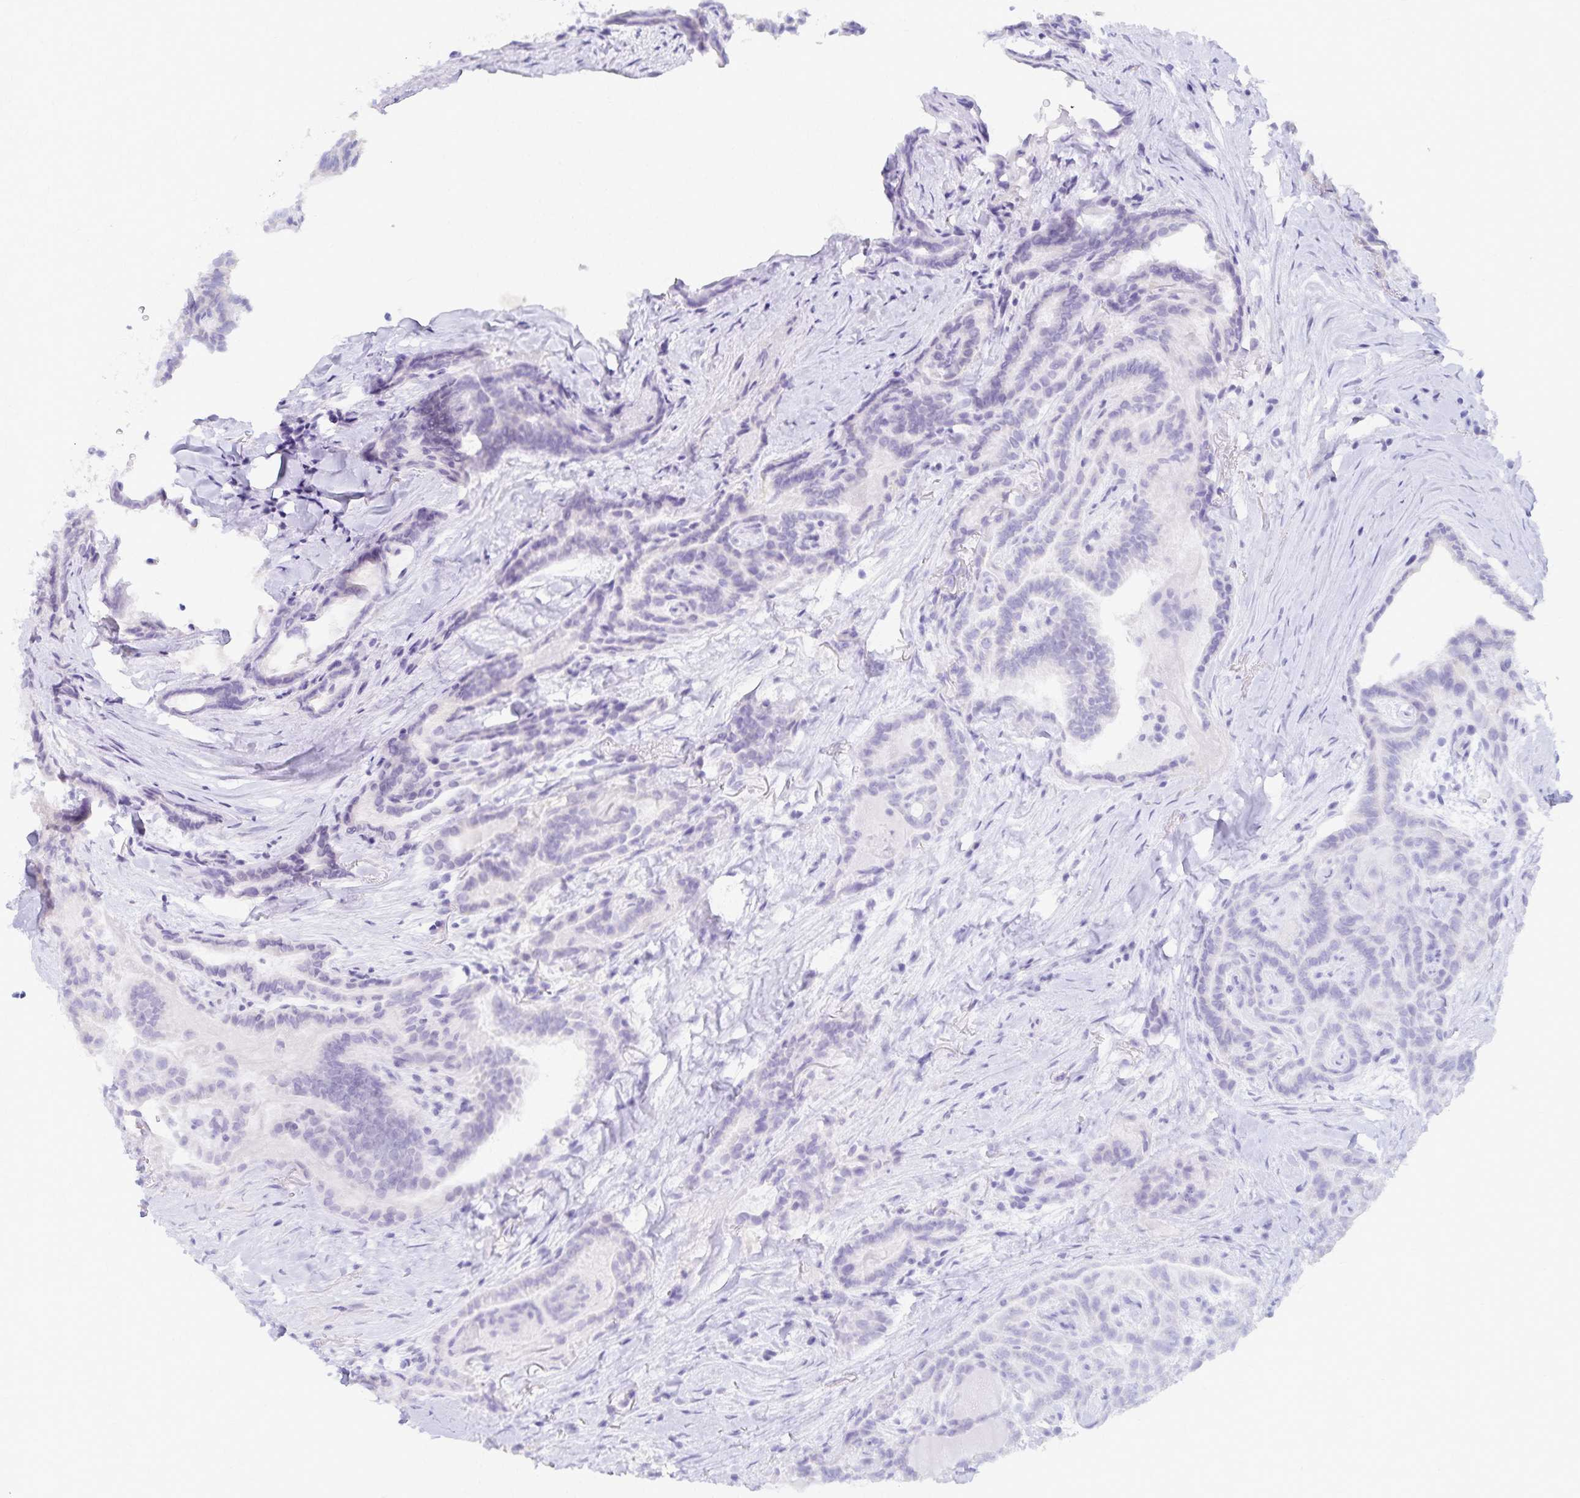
{"staining": {"intensity": "negative", "quantity": "none", "location": "none"}, "tissue": "thyroid cancer", "cell_type": "Tumor cells", "image_type": "cancer", "snomed": [{"axis": "morphology", "description": "Papillary adenocarcinoma, NOS"}, {"axis": "topography", "description": "Thyroid gland"}], "caption": "A photomicrograph of human thyroid papillary adenocarcinoma is negative for staining in tumor cells.", "gene": "C2orf50", "patient": {"sex": "female", "age": 61}}